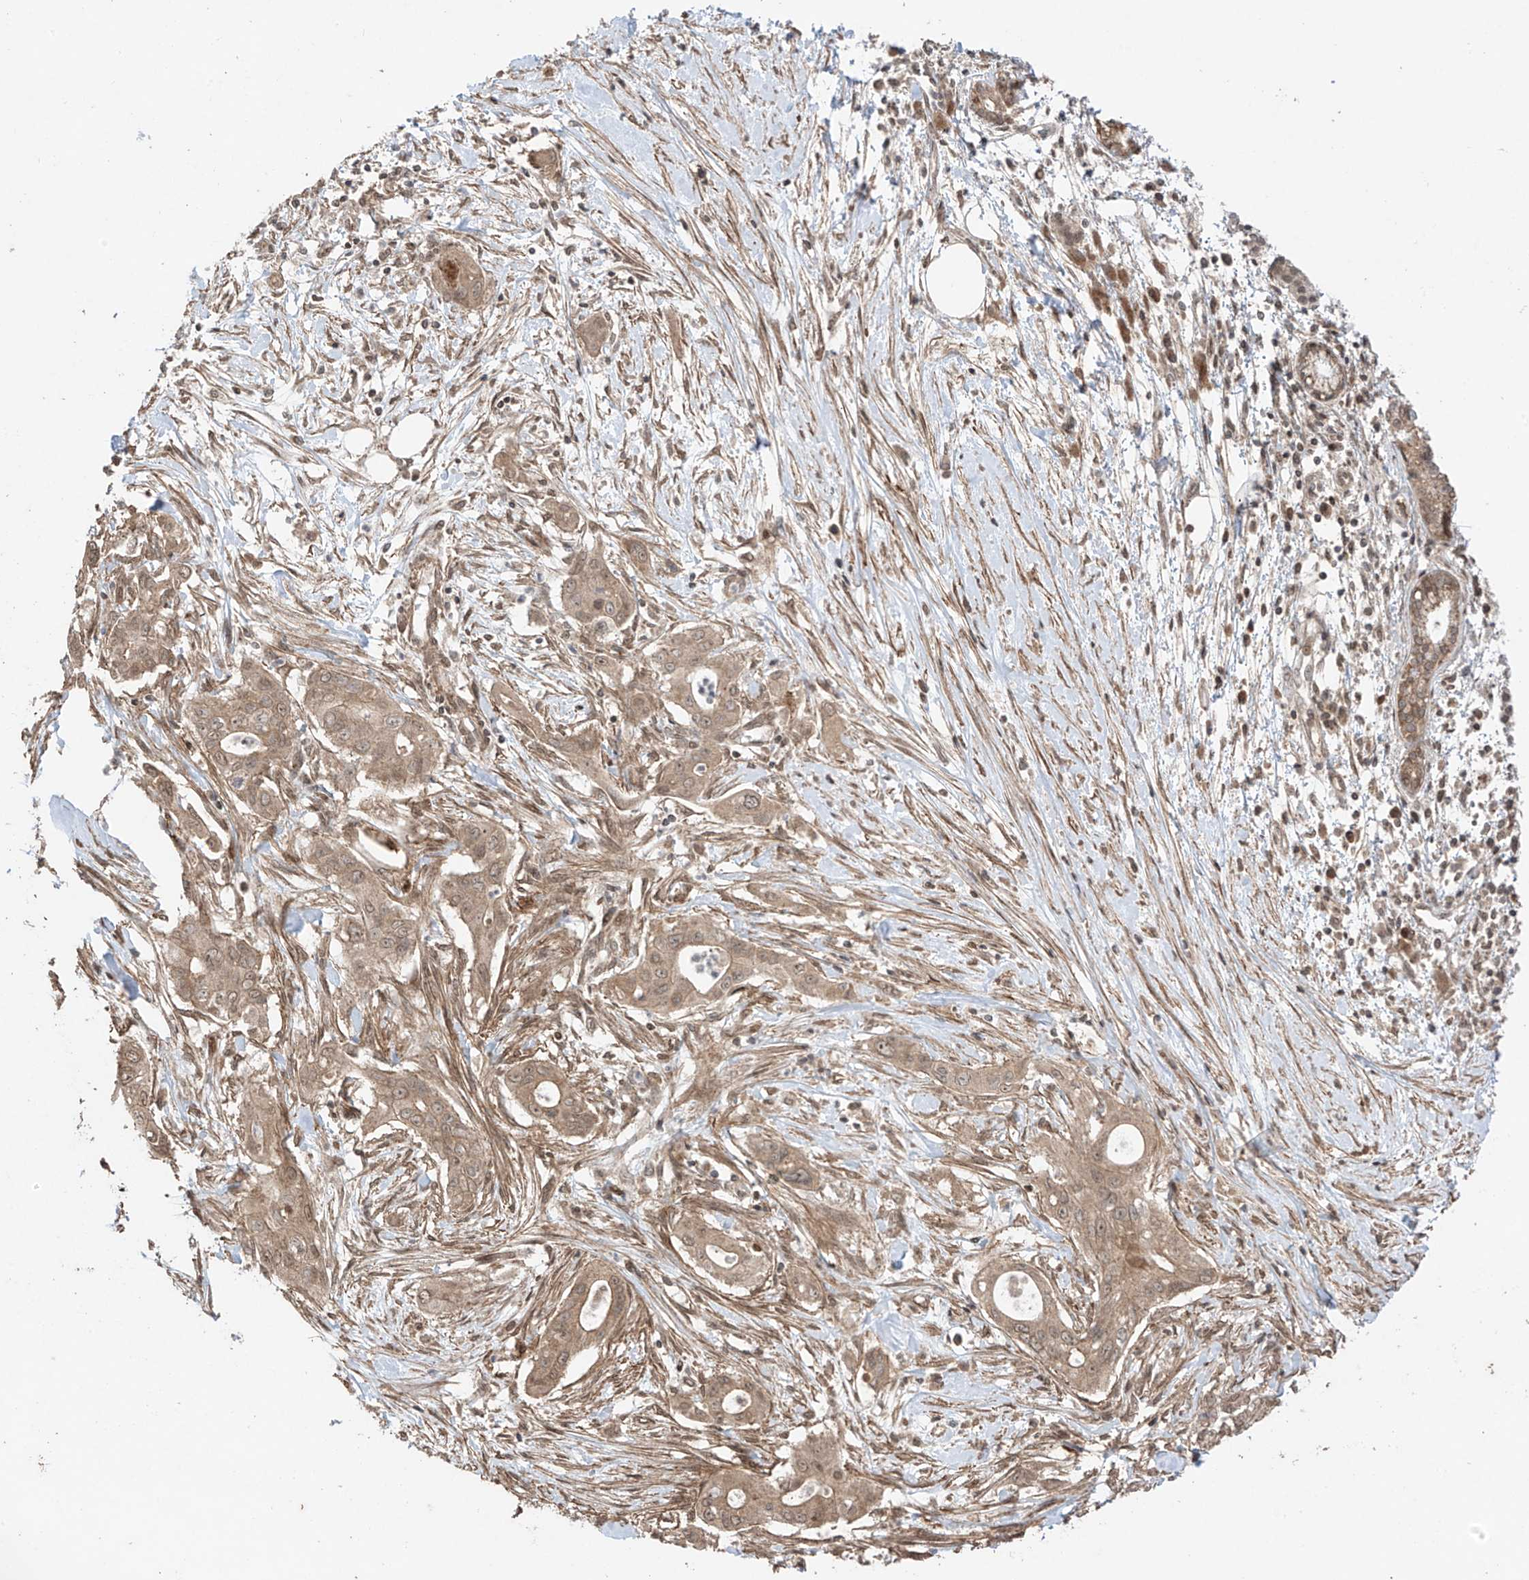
{"staining": {"intensity": "moderate", "quantity": ">75%", "location": "cytoplasmic/membranous"}, "tissue": "pancreatic cancer", "cell_type": "Tumor cells", "image_type": "cancer", "snomed": [{"axis": "morphology", "description": "Adenocarcinoma, NOS"}, {"axis": "topography", "description": "Pancreas"}], "caption": "Pancreatic cancer tissue exhibits moderate cytoplasmic/membranous expression in about >75% of tumor cells, visualized by immunohistochemistry.", "gene": "ABCD1", "patient": {"sex": "male", "age": 58}}